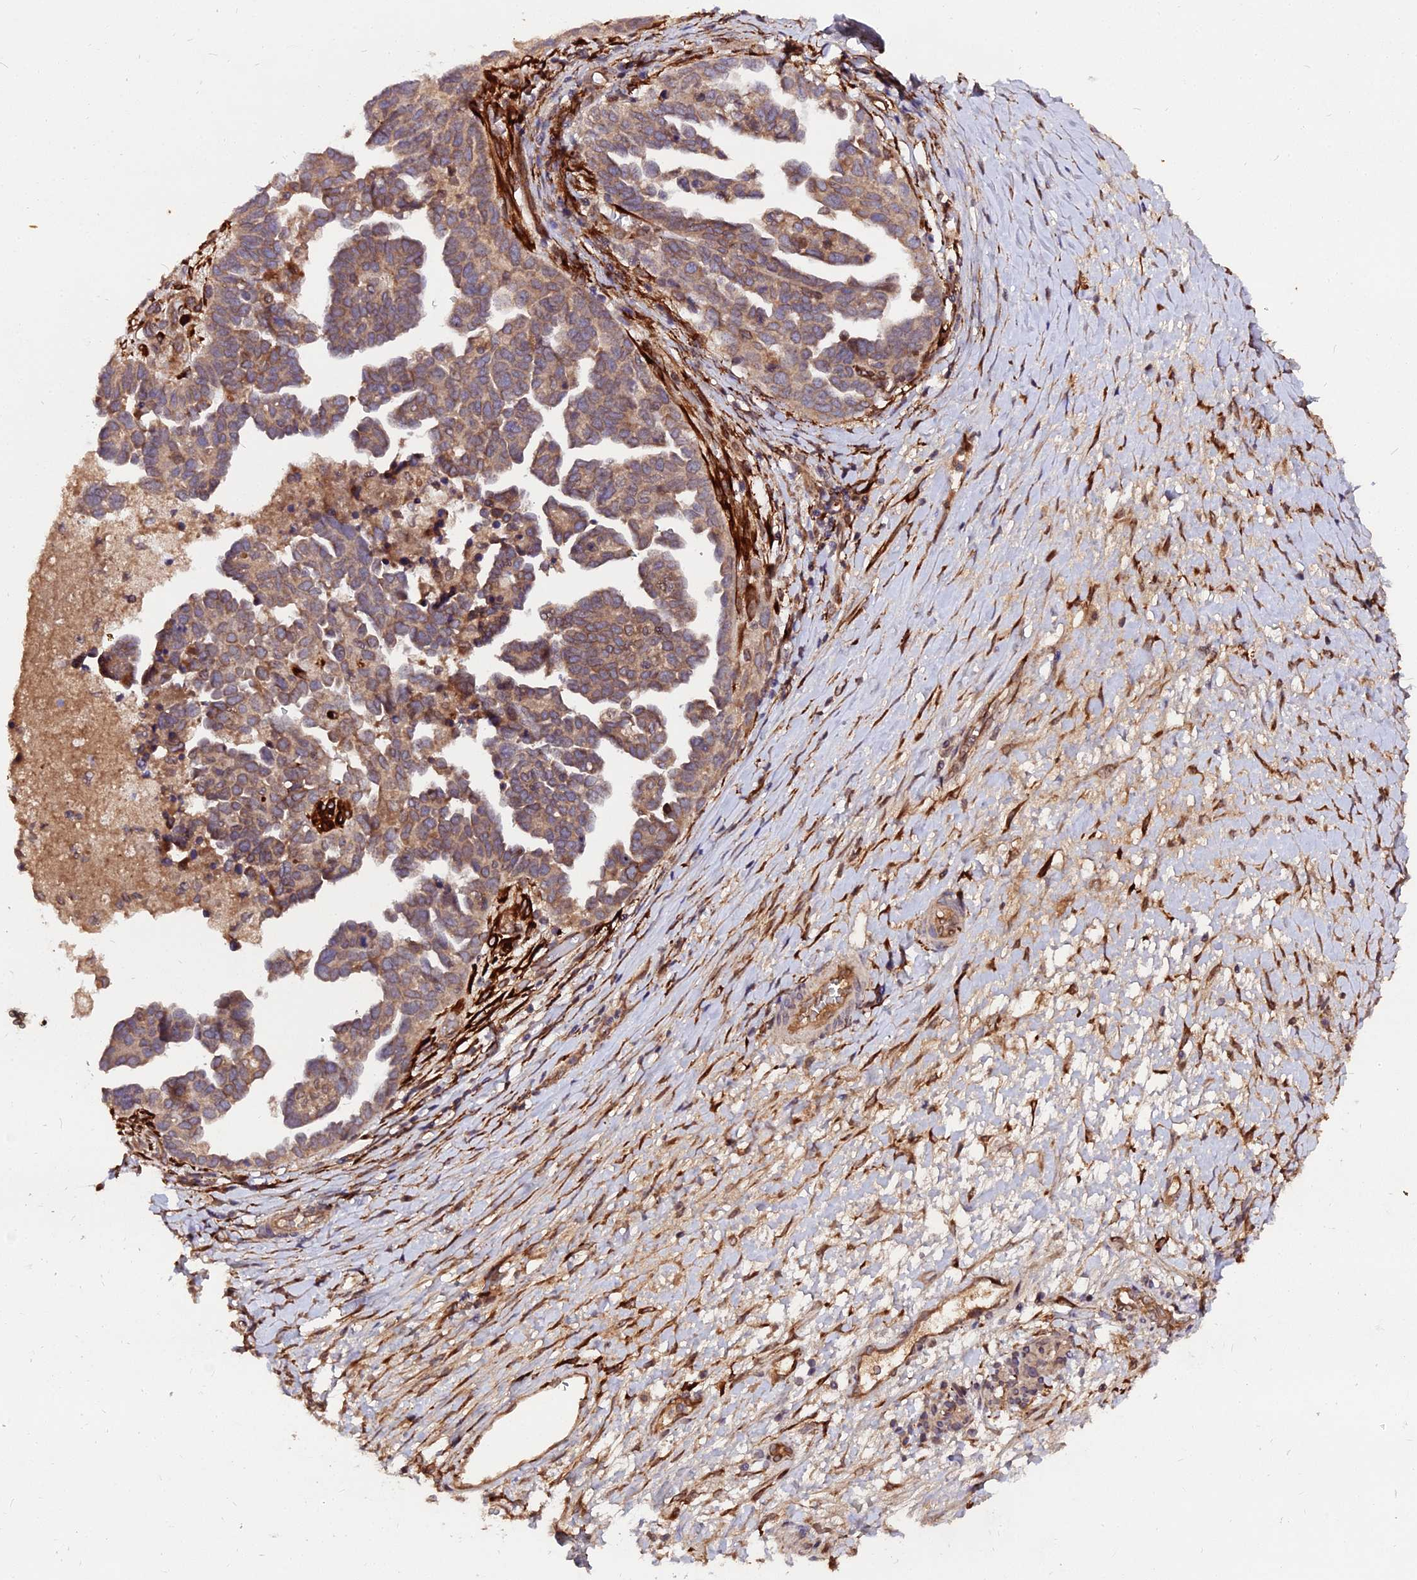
{"staining": {"intensity": "moderate", "quantity": ">75%", "location": "cytoplasmic/membranous"}, "tissue": "ovarian cancer", "cell_type": "Tumor cells", "image_type": "cancer", "snomed": [{"axis": "morphology", "description": "Cystadenocarcinoma, serous, NOS"}, {"axis": "topography", "description": "Ovary"}], "caption": "Ovarian cancer (serous cystadenocarcinoma) stained with immunohistochemistry displays moderate cytoplasmic/membranous staining in approximately >75% of tumor cells.", "gene": "PDE4D", "patient": {"sex": "female", "age": 54}}